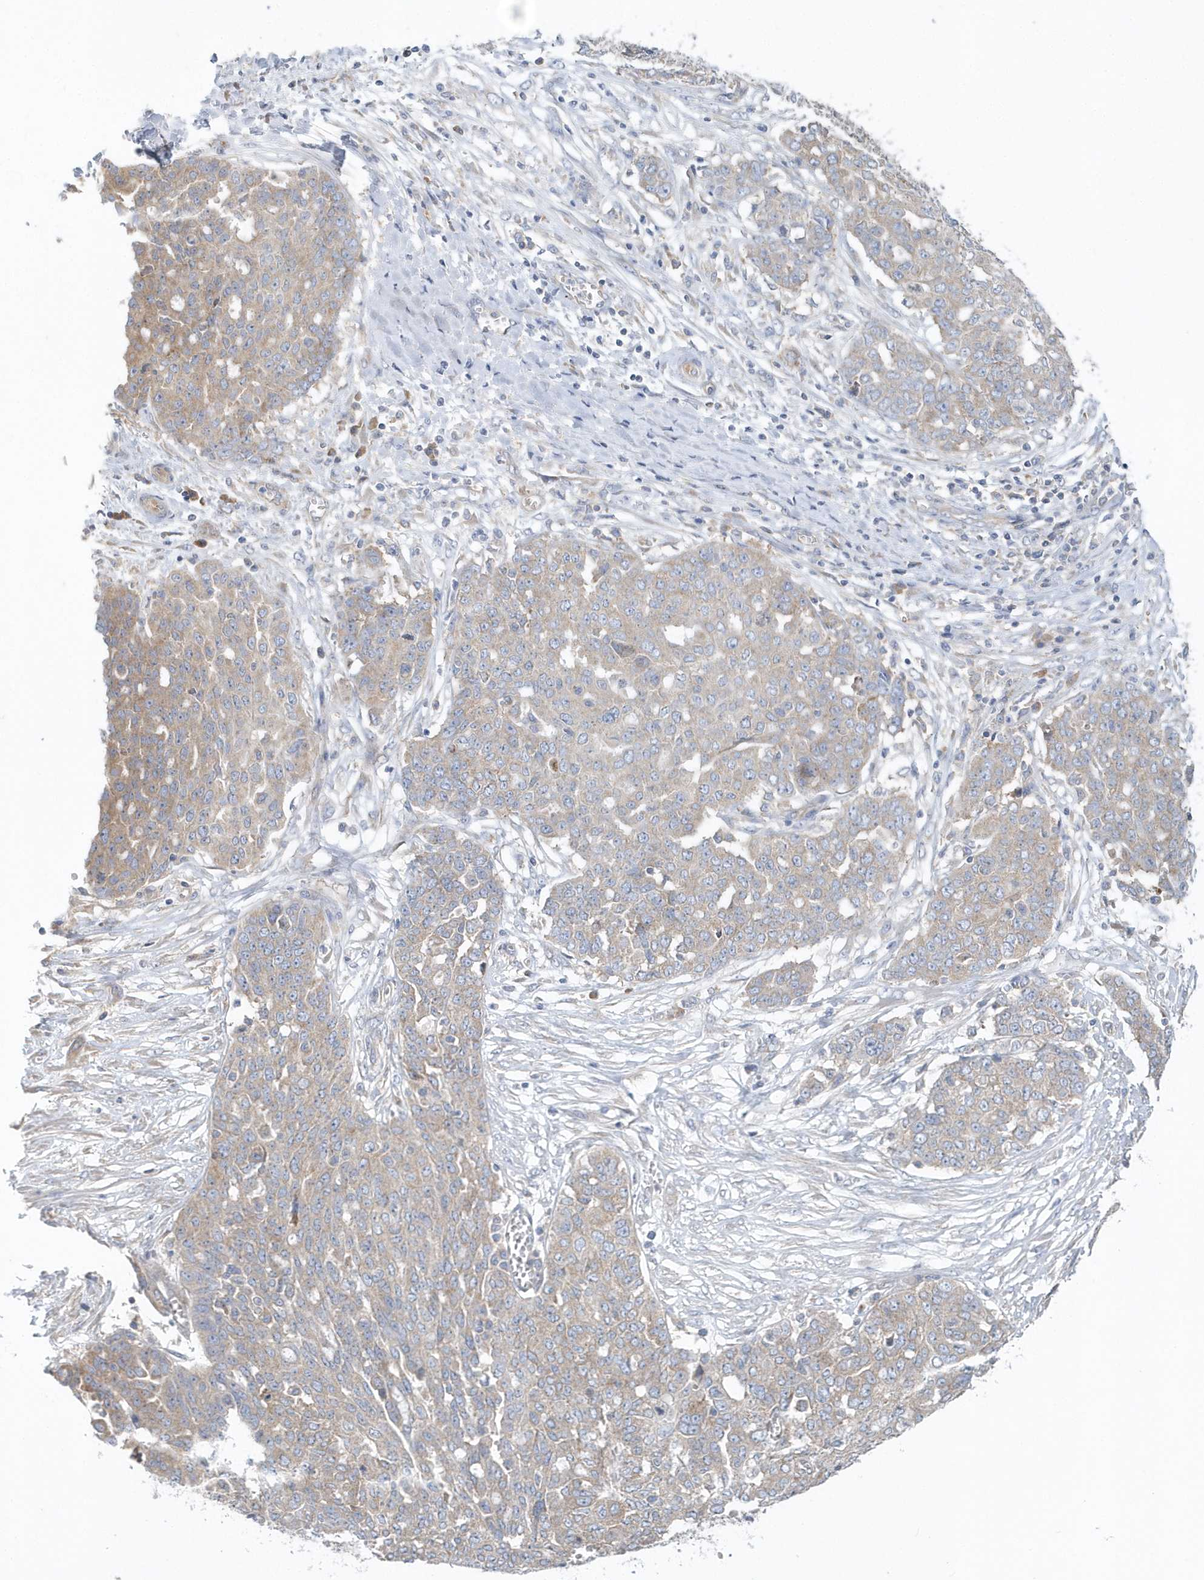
{"staining": {"intensity": "weak", "quantity": "<25%", "location": "cytoplasmic/membranous"}, "tissue": "ovarian cancer", "cell_type": "Tumor cells", "image_type": "cancer", "snomed": [{"axis": "morphology", "description": "Cystadenocarcinoma, serous, NOS"}, {"axis": "topography", "description": "Soft tissue"}, {"axis": "topography", "description": "Ovary"}], "caption": "Ovarian cancer (serous cystadenocarcinoma) was stained to show a protein in brown. There is no significant staining in tumor cells.", "gene": "EIF3C", "patient": {"sex": "female", "age": 57}}